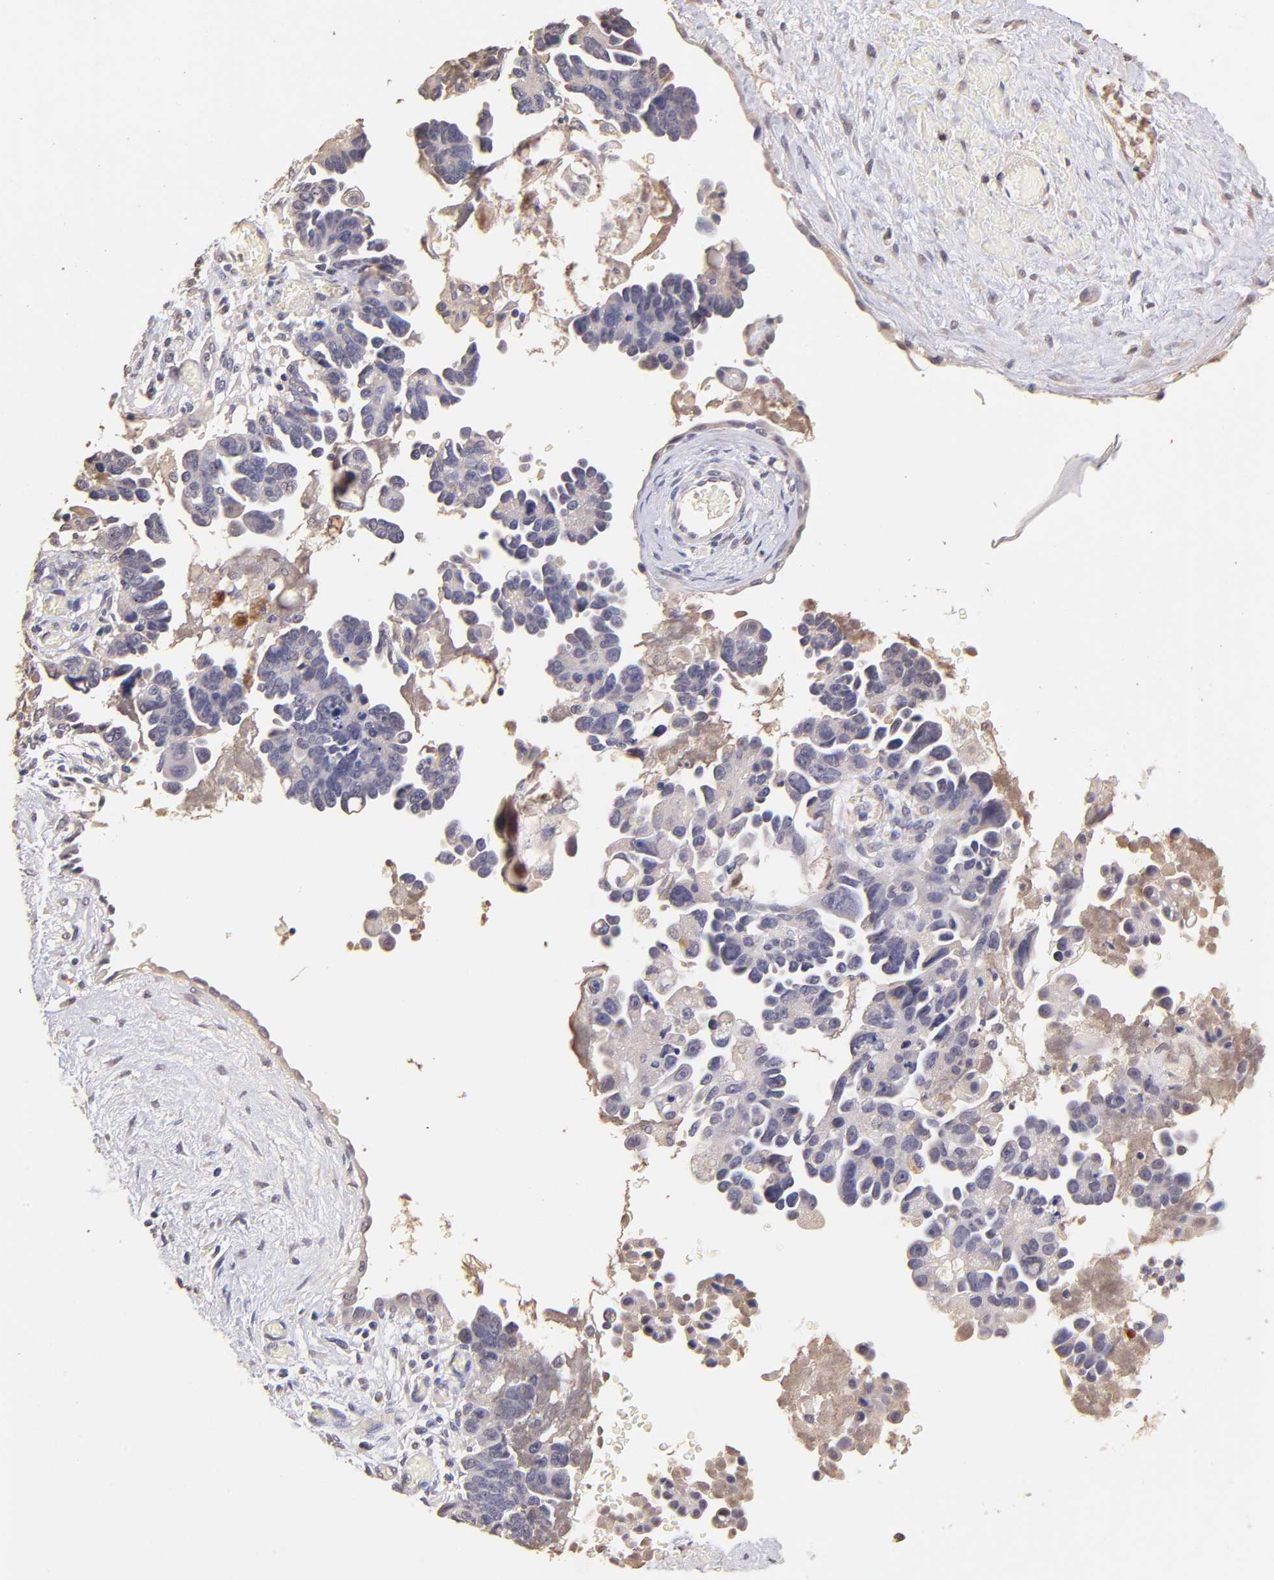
{"staining": {"intensity": "negative", "quantity": "none", "location": "none"}, "tissue": "ovarian cancer", "cell_type": "Tumor cells", "image_type": "cancer", "snomed": [{"axis": "morphology", "description": "Cystadenocarcinoma, serous, NOS"}, {"axis": "topography", "description": "Ovary"}], "caption": "Human ovarian serous cystadenocarcinoma stained for a protein using IHC reveals no staining in tumor cells.", "gene": "RNASEL", "patient": {"sex": "female", "age": 63}}